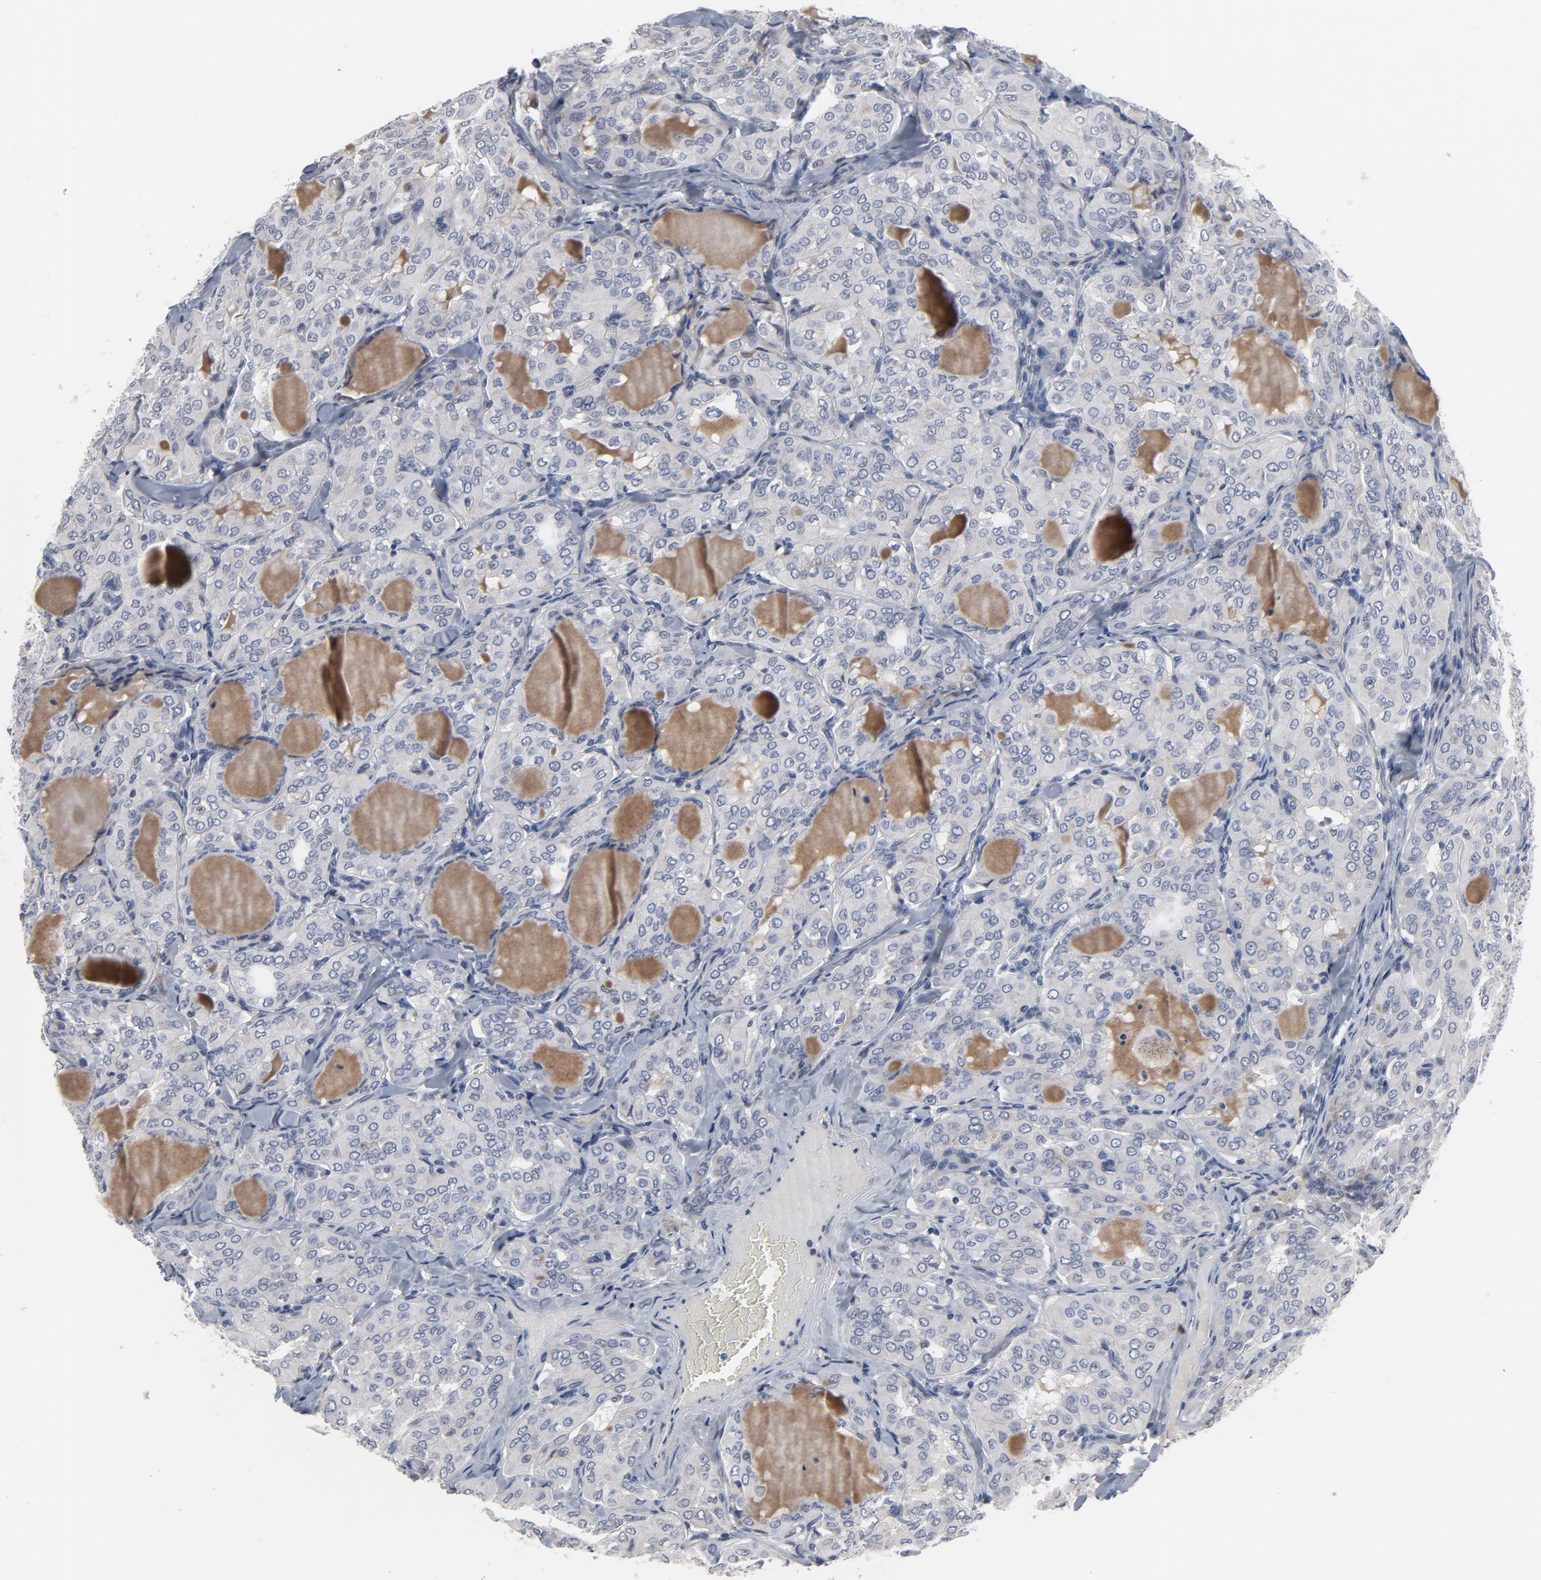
{"staining": {"intensity": "negative", "quantity": "none", "location": "none"}, "tissue": "thyroid cancer", "cell_type": "Tumor cells", "image_type": "cancer", "snomed": [{"axis": "morphology", "description": "Papillary adenocarcinoma, NOS"}, {"axis": "topography", "description": "Thyroid gland"}], "caption": "IHC micrograph of human thyroid cancer stained for a protein (brown), which shows no staining in tumor cells.", "gene": "PPP1R1B", "patient": {"sex": "male", "age": 20}}